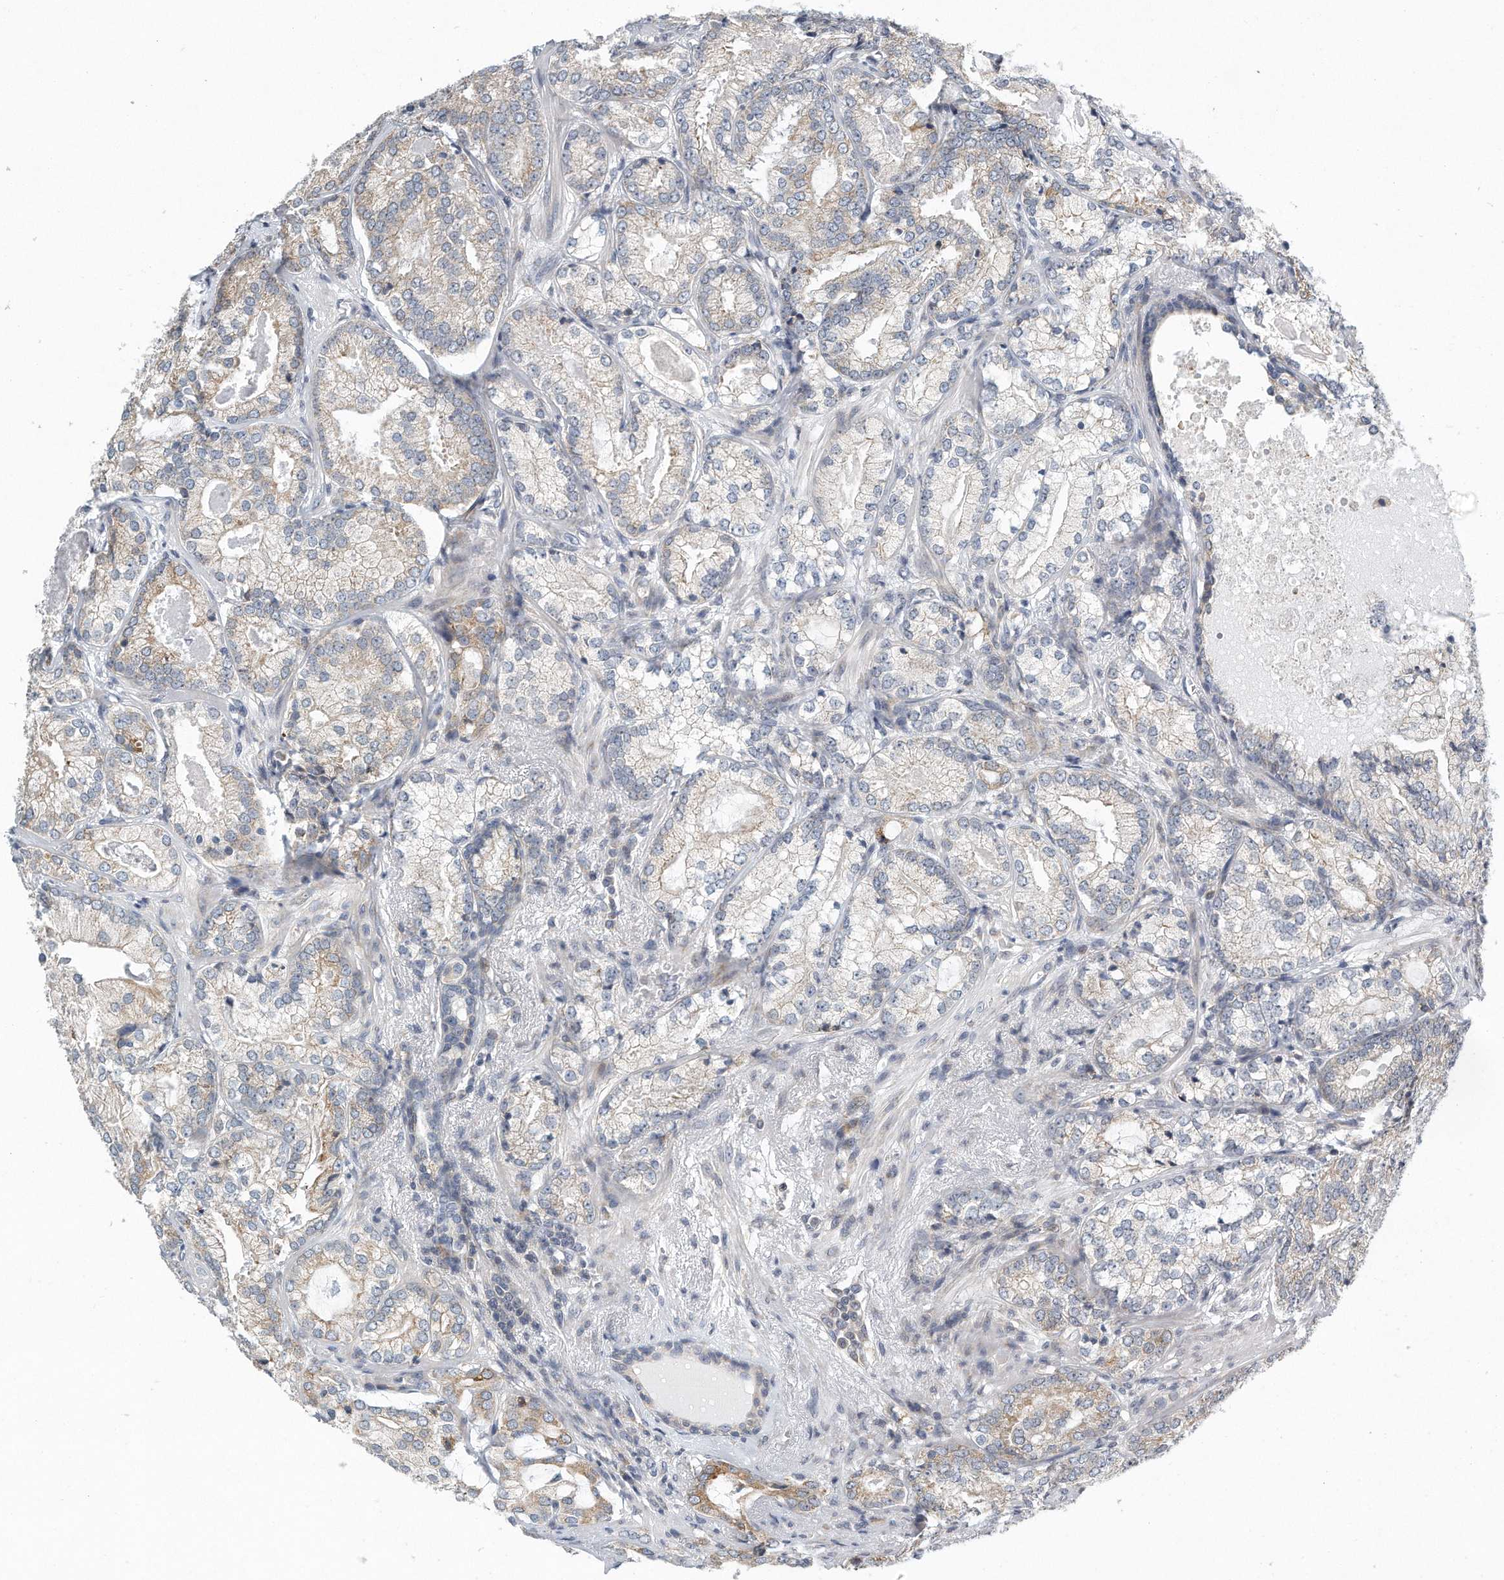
{"staining": {"intensity": "weak", "quantity": "<25%", "location": "cytoplasmic/membranous"}, "tissue": "prostate cancer", "cell_type": "Tumor cells", "image_type": "cancer", "snomed": [{"axis": "morphology", "description": "Normal morphology"}, {"axis": "morphology", "description": "Adenocarcinoma, Low grade"}, {"axis": "topography", "description": "Prostate"}], "caption": "Immunohistochemistry (IHC) photomicrograph of prostate cancer (low-grade adenocarcinoma) stained for a protein (brown), which exhibits no positivity in tumor cells.", "gene": "VLDLR", "patient": {"sex": "male", "age": 72}}